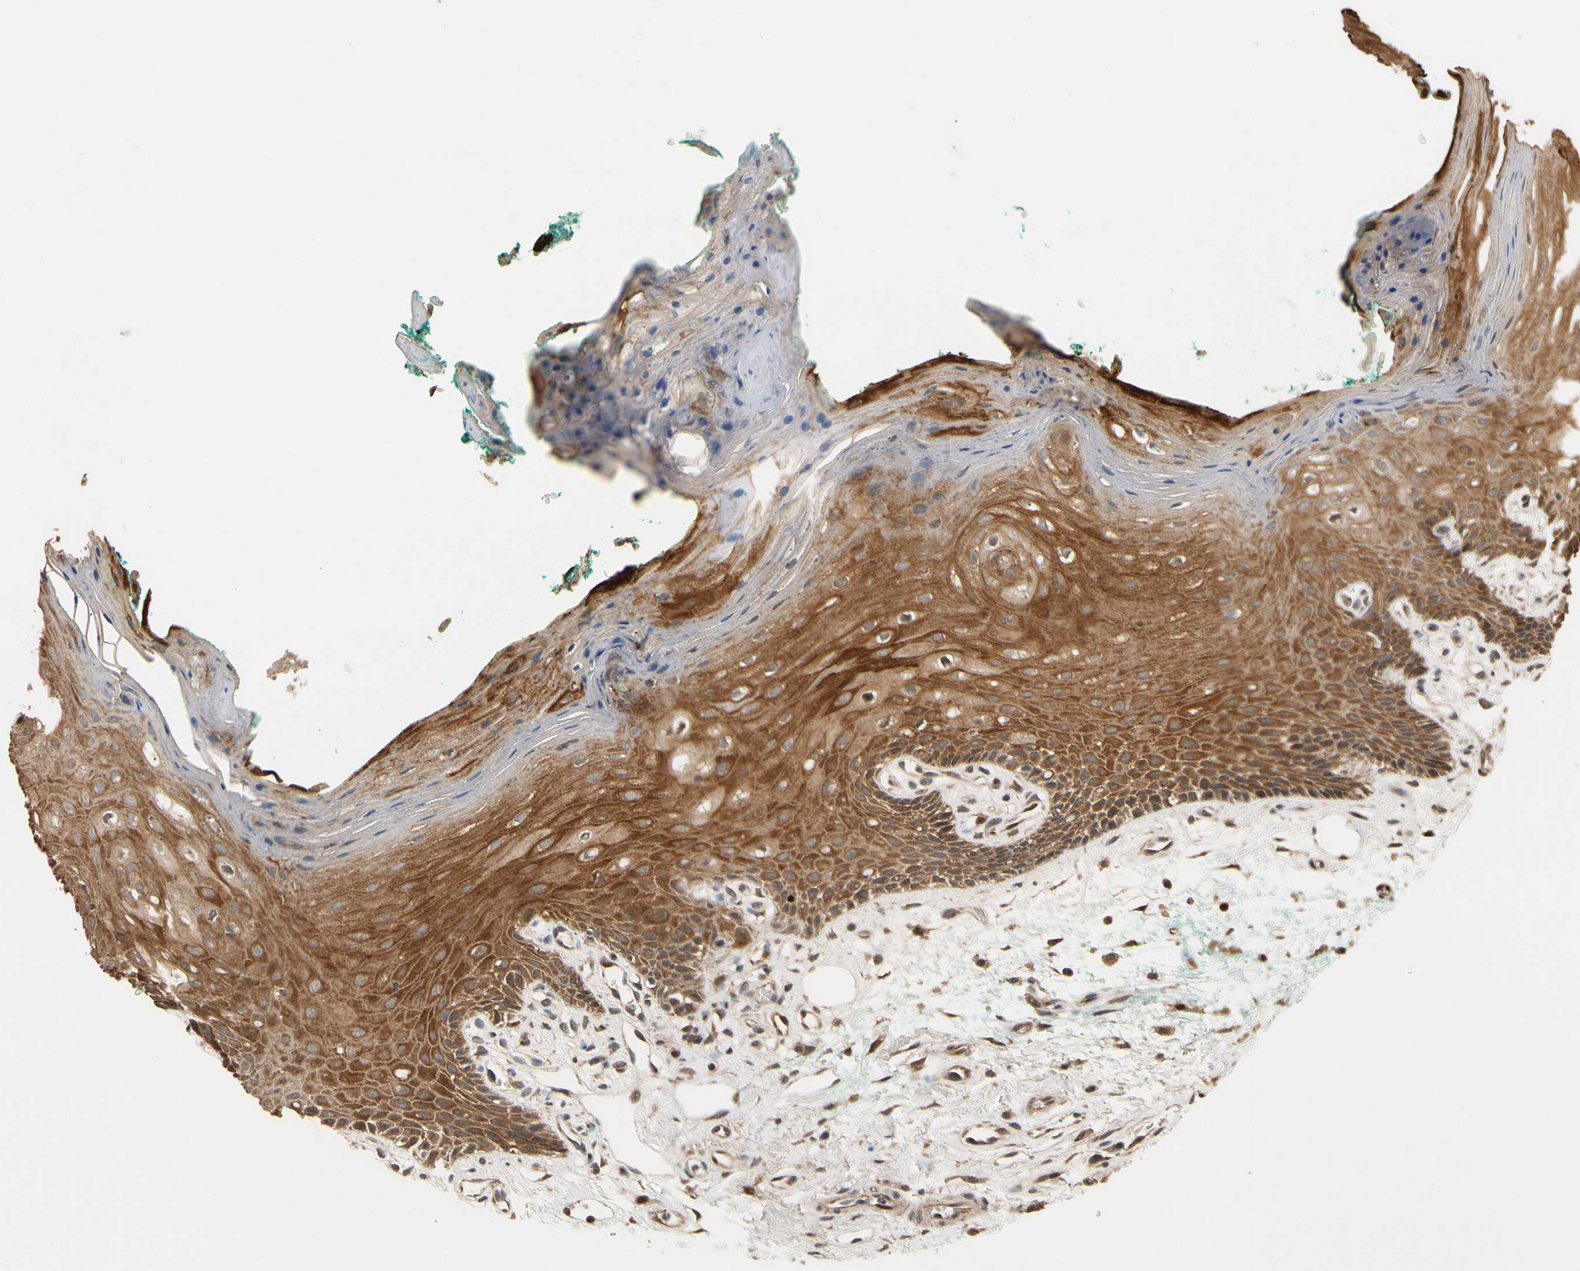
{"staining": {"intensity": "strong", "quantity": ">75%", "location": "cytoplasmic/membranous"}, "tissue": "oral mucosa", "cell_type": "Squamous epithelial cells", "image_type": "normal", "snomed": [{"axis": "morphology", "description": "Normal tissue, NOS"}, {"axis": "topography", "description": "Skeletal muscle"}, {"axis": "topography", "description": "Oral tissue"}, {"axis": "topography", "description": "Peripheral nerve tissue"}], "caption": "A micrograph of oral mucosa stained for a protein reveals strong cytoplasmic/membranous brown staining in squamous epithelial cells.", "gene": "TMEM230", "patient": {"sex": "female", "age": 84}}